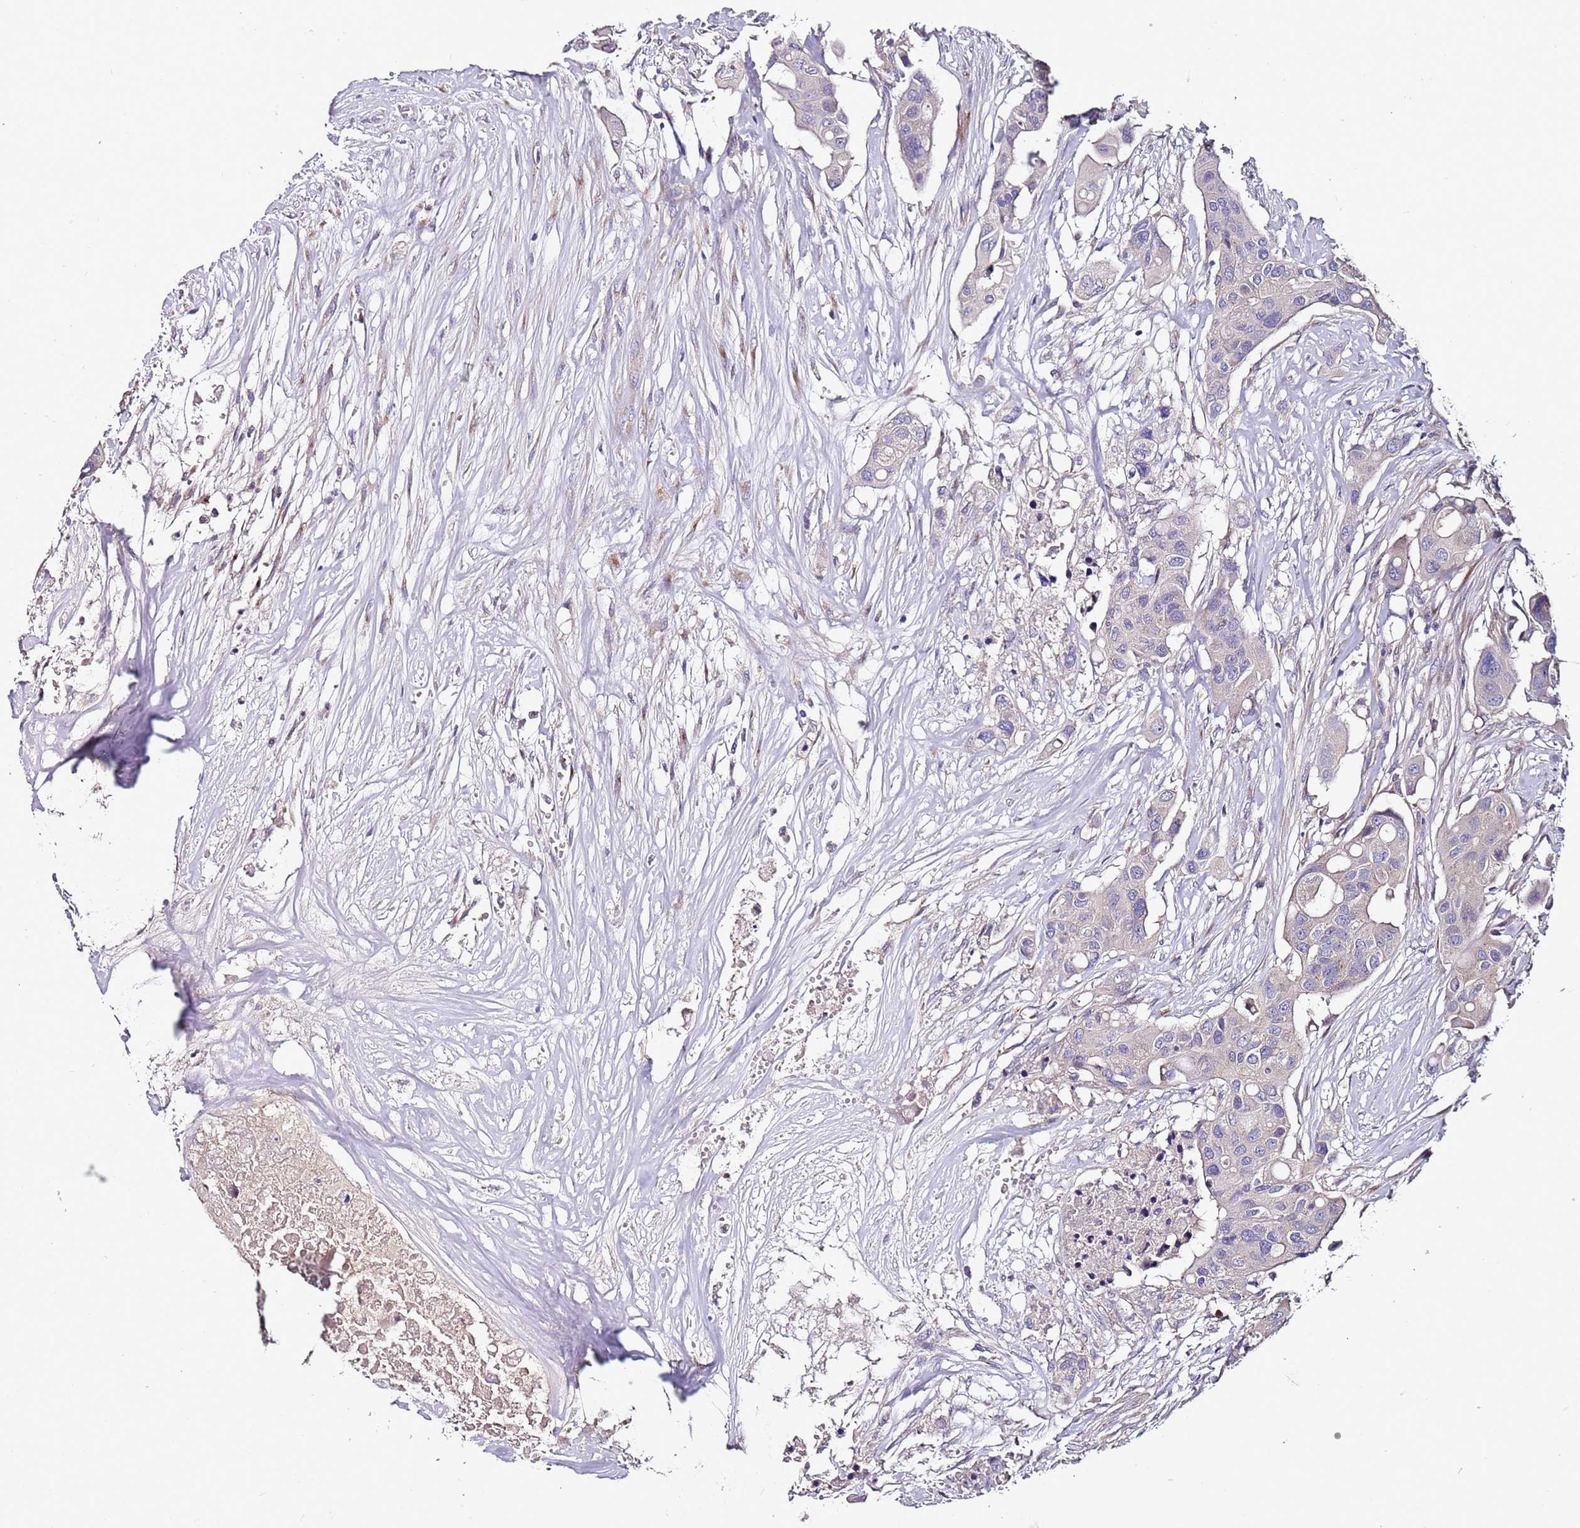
{"staining": {"intensity": "negative", "quantity": "none", "location": "none"}, "tissue": "colorectal cancer", "cell_type": "Tumor cells", "image_type": "cancer", "snomed": [{"axis": "morphology", "description": "Adenocarcinoma, NOS"}, {"axis": "topography", "description": "Colon"}], "caption": "IHC of colorectal cancer (adenocarcinoma) exhibits no expression in tumor cells.", "gene": "FAM20A", "patient": {"sex": "male", "age": 77}}